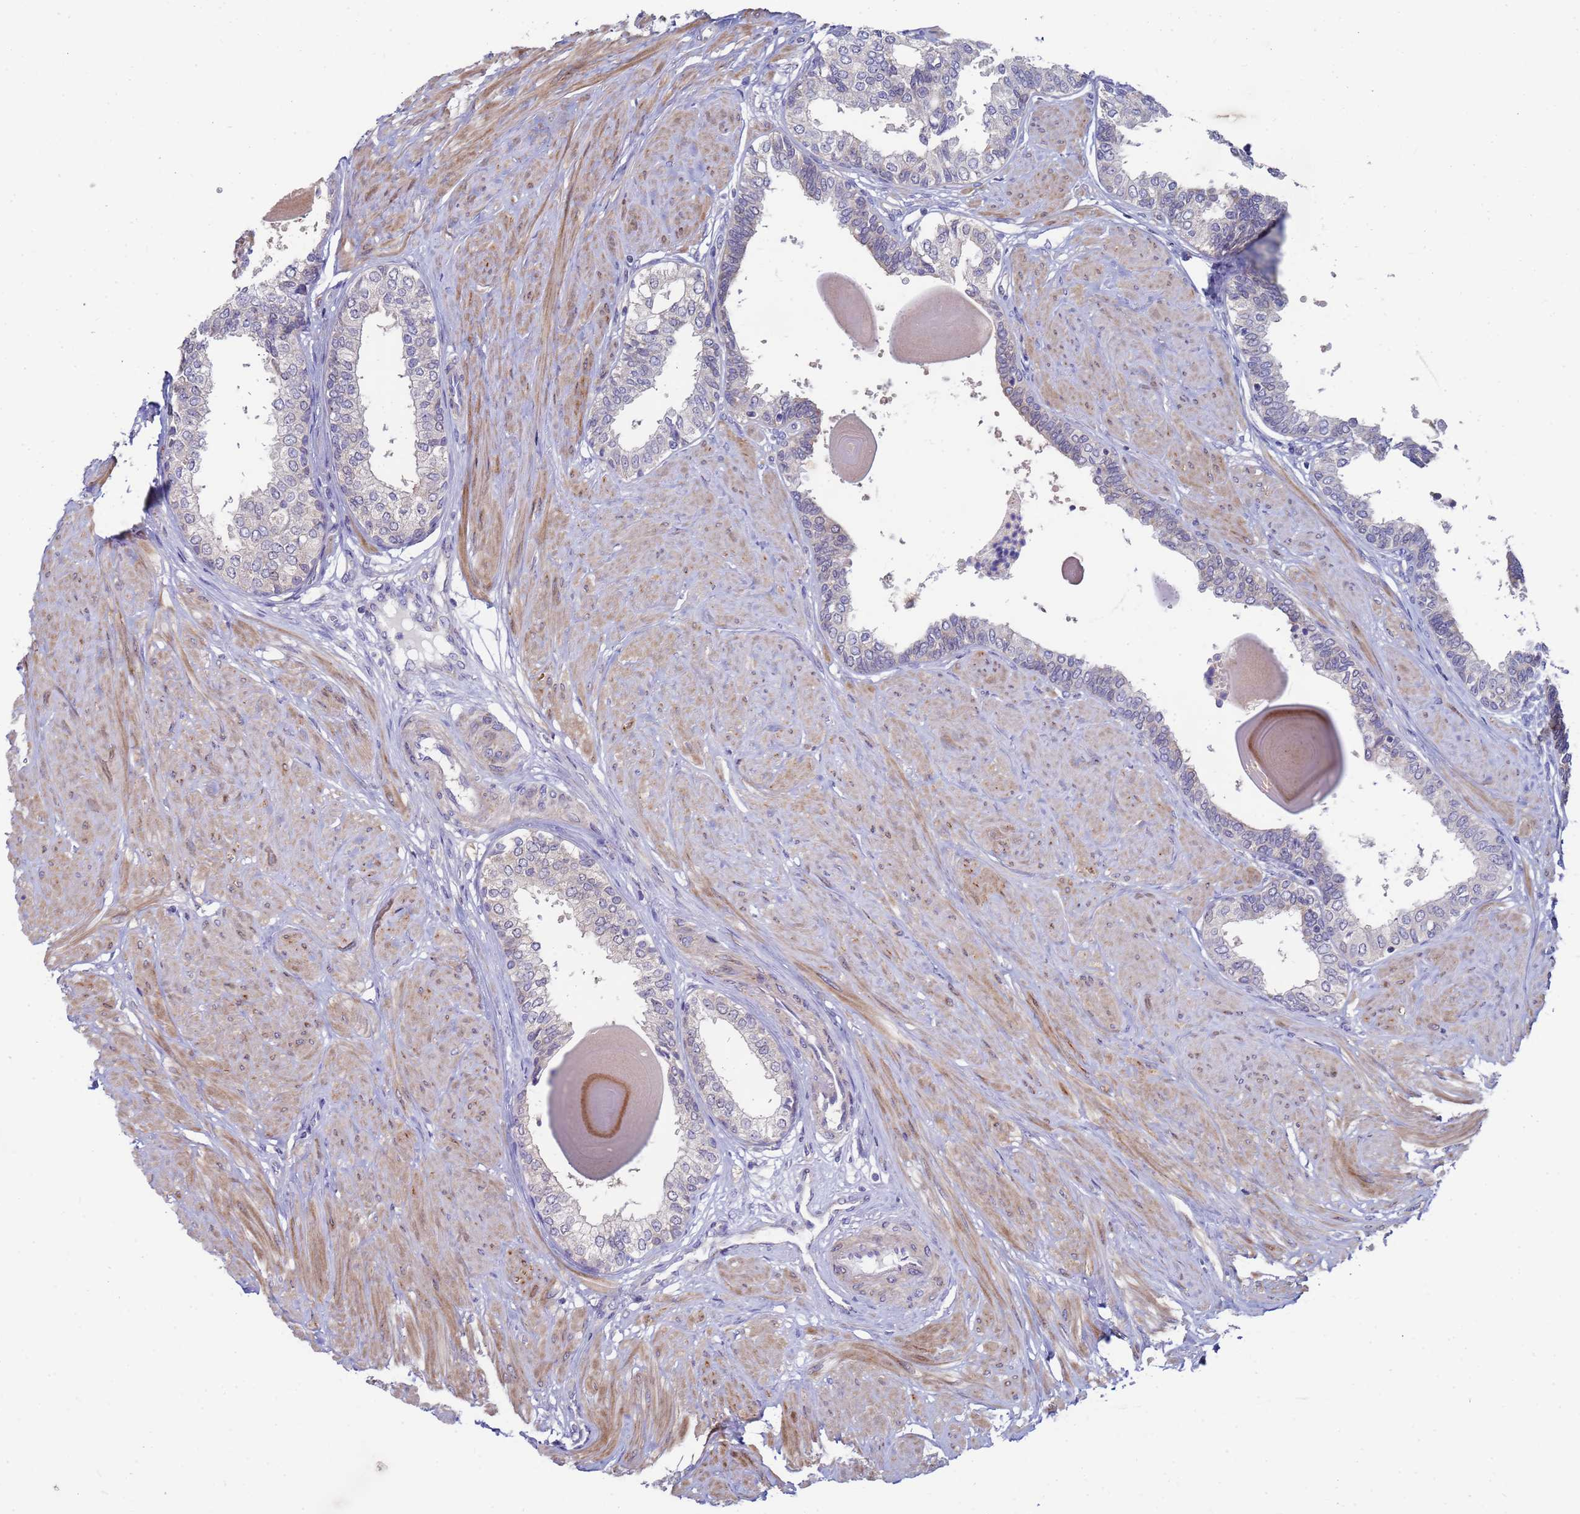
{"staining": {"intensity": "moderate", "quantity": "<25%", "location": "cytoplasmic/membranous,nuclear"}, "tissue": "prostate", "cell_type": "Glandular cells", "image_type": "normal", "snomed": [{"axis": "morphology", "description": "Normal tissue, NOS"}, {"axis": "topography", "description": "Prostate"}], "caption": "A brown stain labels moderate cytoplasmic/membranous,nuclear staining of a protein in glandular cells of normal human prostate.", "gene": "ENOSF1", "patient": {"sex": "male", "age": 48}}